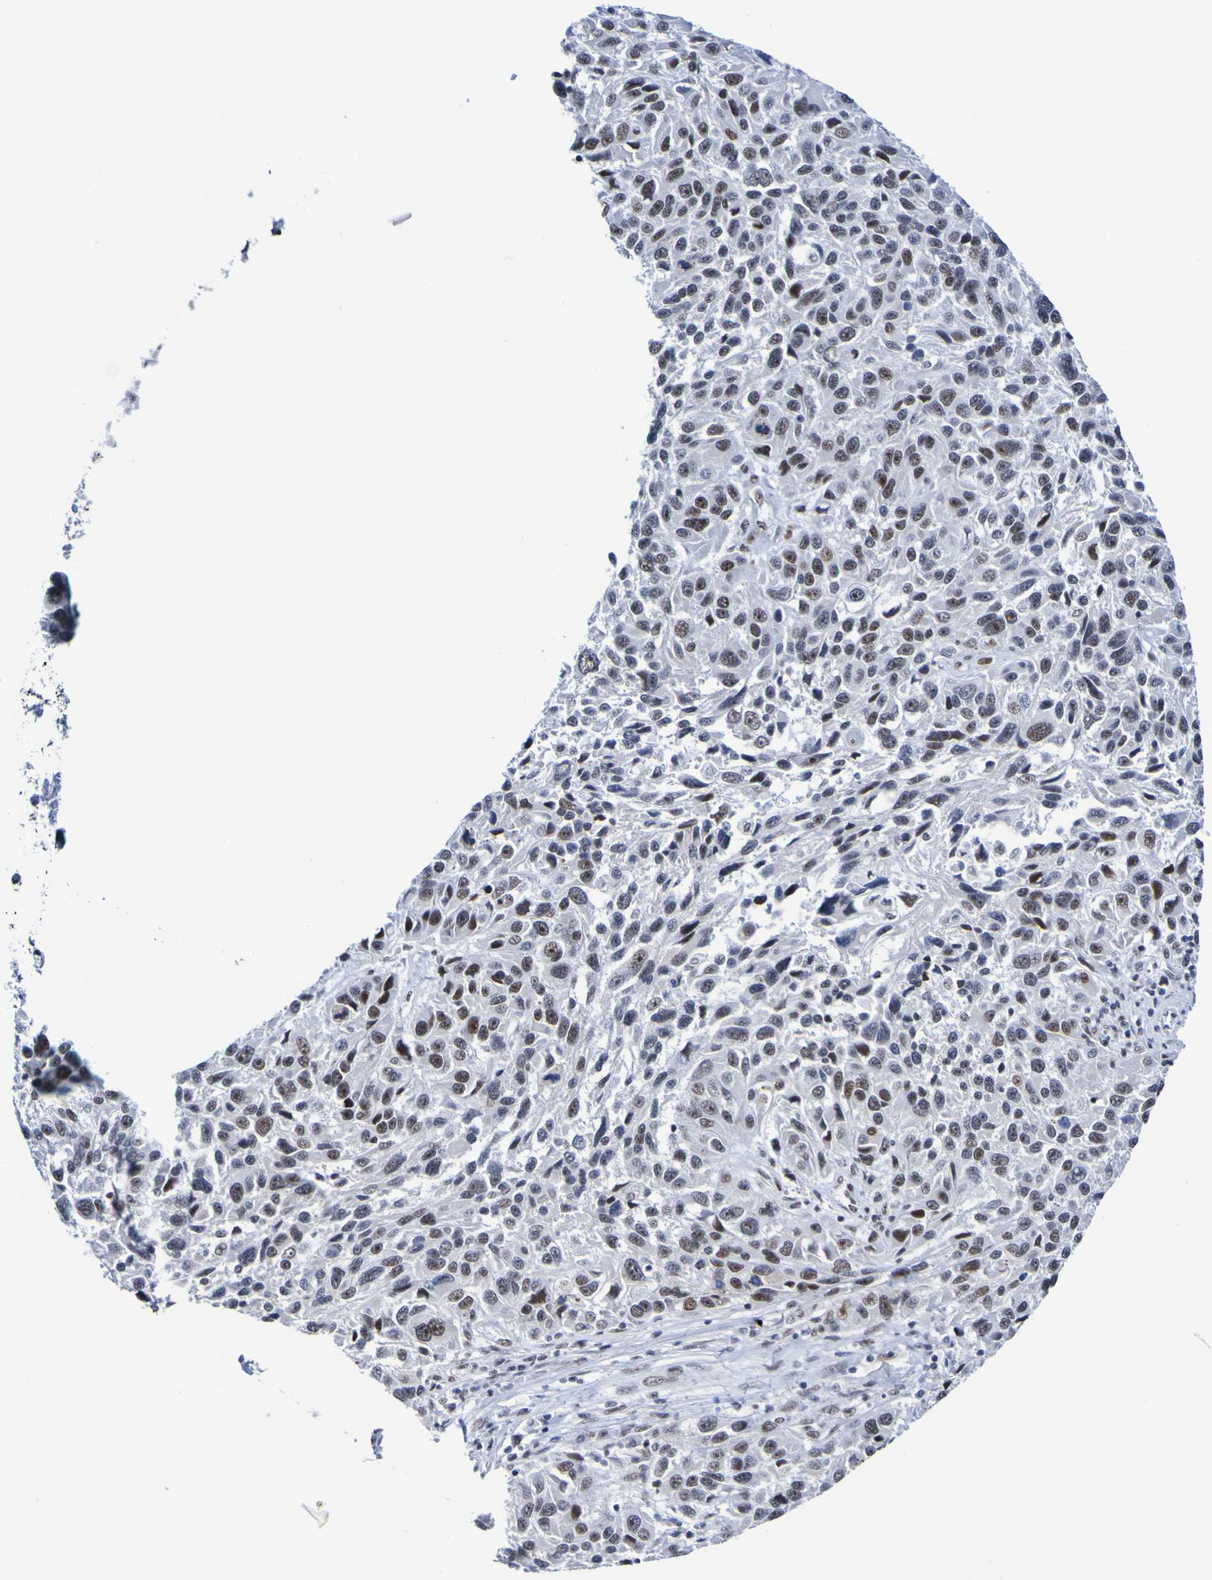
{"staining": {"intensity": "moderate", "quantity": "25%-75%", "location": "nuclear"}, "tissue": "melanoma", "cell_type": "Tumor cells", "image_type": "cancer", "snomed": [{"axis": "morphology", "description": "Malignant melanoma, NOS"}, {"axis": "topography", "description": "Skin"}], "caption": "Approximately 25%-75% of tumor cells in malignant melanoma display moderate nuclear protein expression as visualized by brown immunohistochemical staining.", "gene": "CDC5L", "patient": {"sex": "male", "age": 53}}